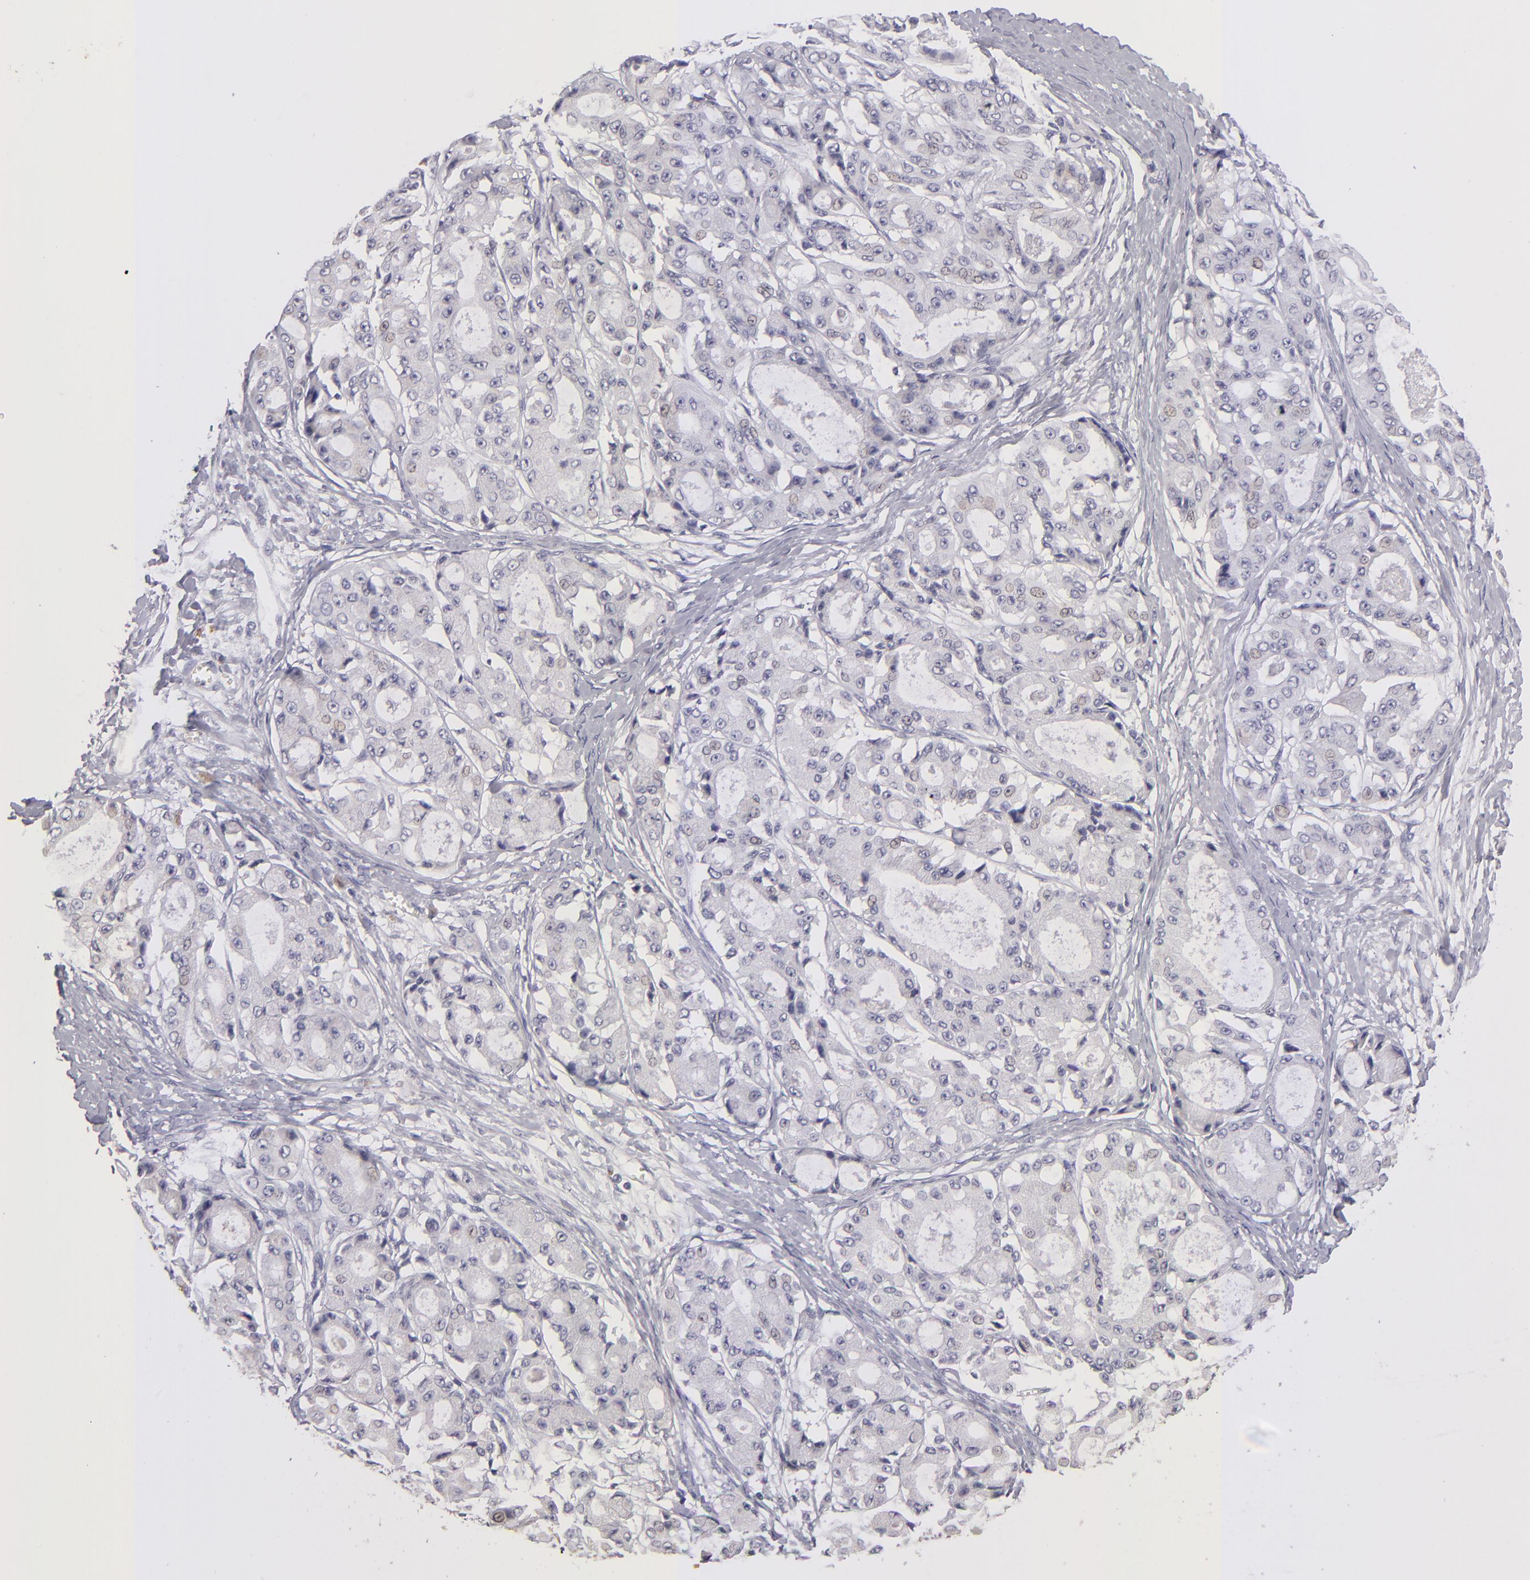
{"staining": {"intensity": "negative", "quantity": "none", "location": "none"}, "tissue": "ovarian cancer", "cell_type": "Tumor cells", "image_type": "cancer", "snomed": [{"axis": "morphology", "description": "Carcinoma, endometroid"}, {"axis": "topography", "description": "Ovary"}], "caption": "The photomicrograph reveals no staining of tumor cells in endometroid carcinoma (ovarian).", "gene": "TNNC1", "patient": {"sex": "female", "age": 61}}